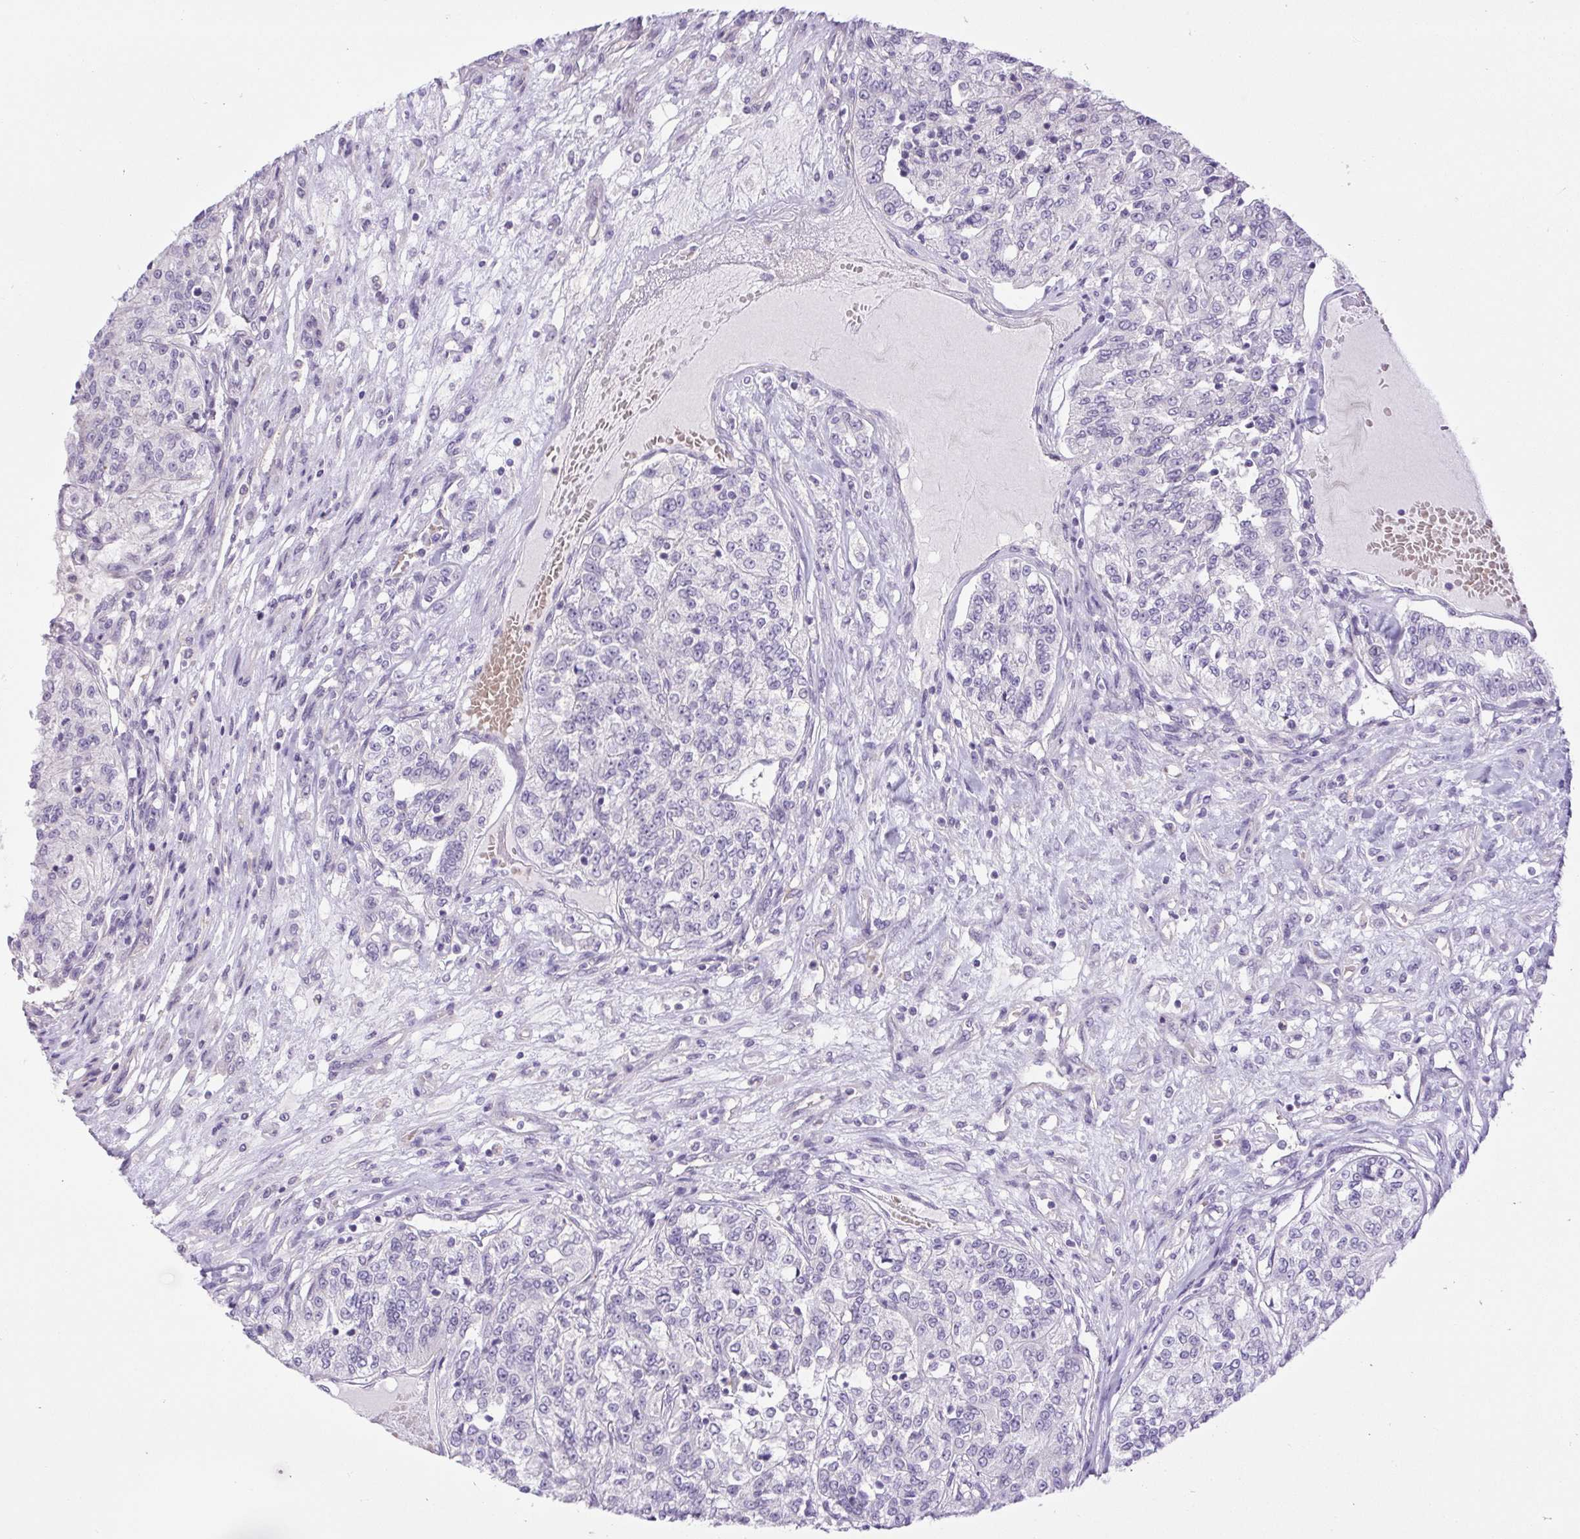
{"staining": {"intensity": "negative", "quantity": "none", "location": "none"}, "tissue": "renal cancer", "cell_type": "Tumor cells", "image_type": "cancer", "snomed": [{"axis": "morphology", "description": "Adenocarcinoma, NOS"}, {"axis": "topography", "description": "Kidney"}], "caption": "Adenocarcinoma (renal) was stained to show a protein in brown. There is no significant staining in tumor cells. Nuclei are stained in blue.", "gene": "FAM177B", "patient": {"sex": "female", "age": 63}}